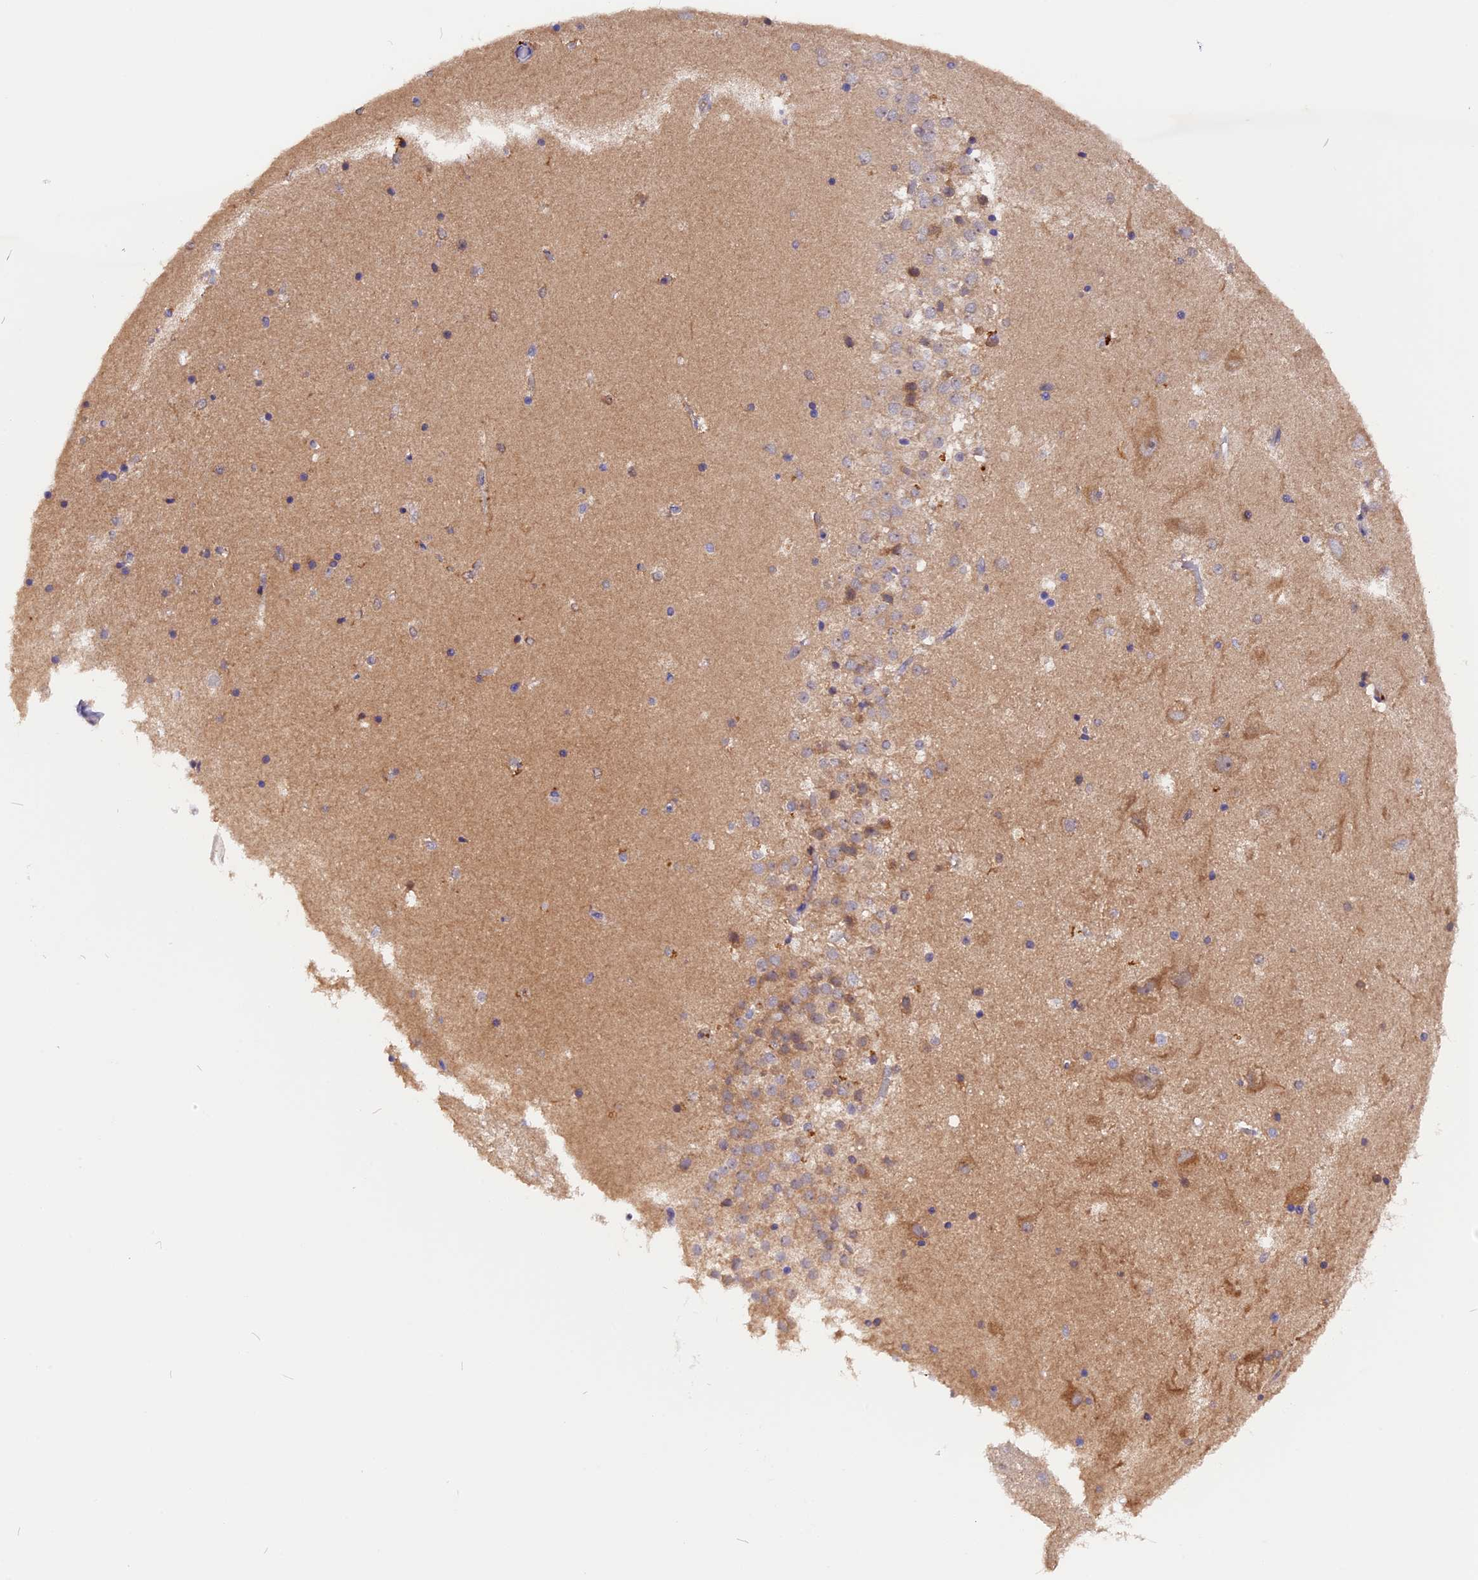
{"staining": {"intensity": "negative", "quantity": "none", "location": "none"}, "tissue": "hippocampus", "cell_type": "Glial cells", "image_type": "normal", "snomed": [{"axis": "morphology", "description": "Normal tissue, NOS"}, {"axis": "topography", "description": "Hippocampus"}], "caption": "The micrograph reveals no staining of glial cells in unremarkable hippocampus.", "gene": "MARK4", "patient": {"sex": "female", "age": 52}}